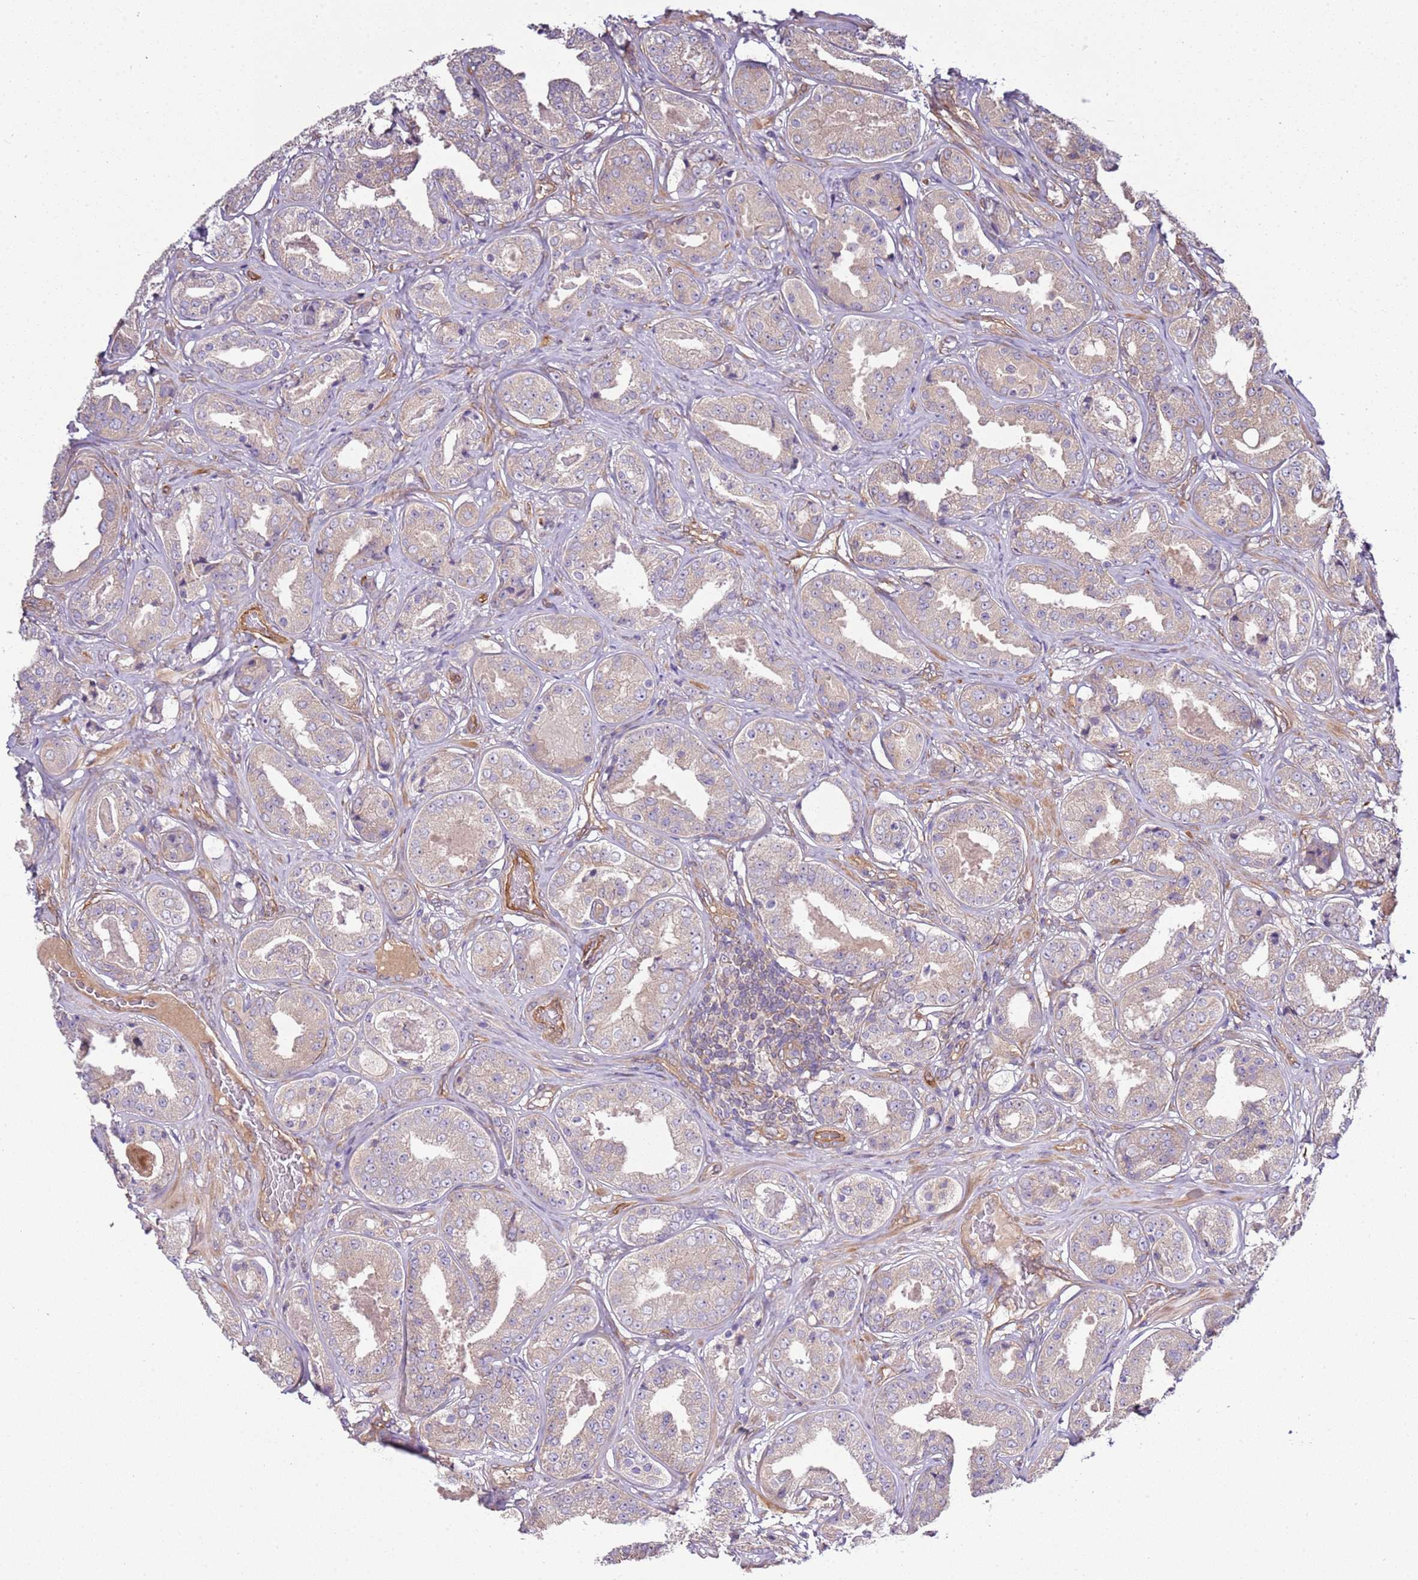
{"staining": {"intensity": "weak", "quantity": "<25%", "location": "cytoplasmic/membranous"}, "tissue": "prostate cancer", "cell_type": "Tumor cells", "image_type": "cancer", "snomed": [{"axis": "morphology", "description": "Adenocarcinoma, High grade"}, {"axis": "topography", "description": "Prostate"}], "caption": "Immunohistochemistry histopathology image of prostate cancer (adenocarcinoma (high-grade)) stained for a protein (brown), which demonstrates no positivity in tumor cells.", "gene": "GNL1", "patient": {"sex": "male", "age": 63}}